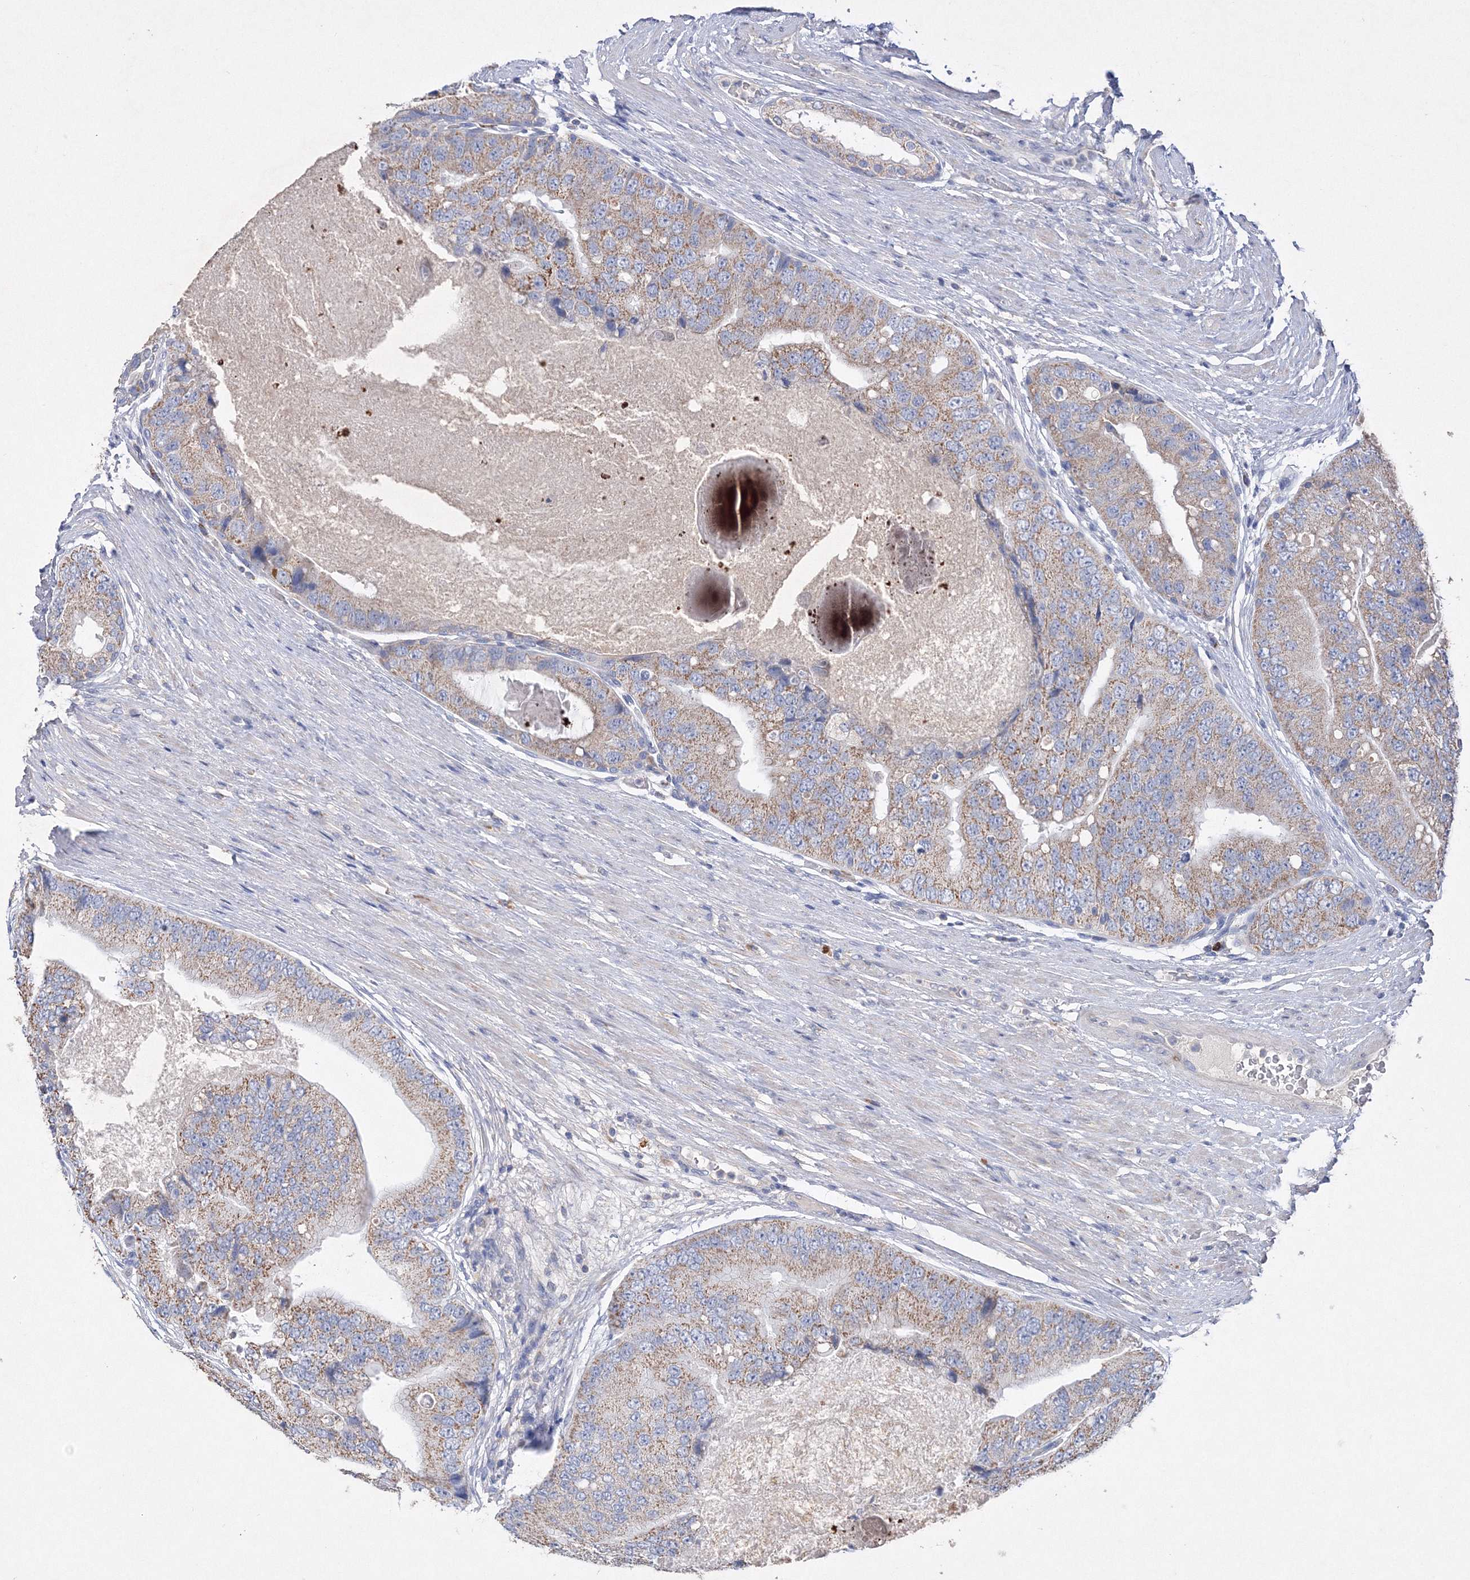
{"staining": {"intensity": "weak", "quantity": ">75%", "location": "cytoplasmic/membranous"}, "tissue": "prostate cancer", "cell_type": "Tumor cells", "image_type": "cancer", "snomed": [{"axis": "morphology", "description": "Adenocarcinoma, High grade"}, {"axis": "topography", "description": "Prostate"}], "caption": "Protein staining of adenocarcinoma (high-grade) (prostate) tissue exhibits weak cytoplasmic/membranous staining in approximately >75% of tumor cells.", "gene": "GLS", "patient": {"sex": "male", "age": 70}}